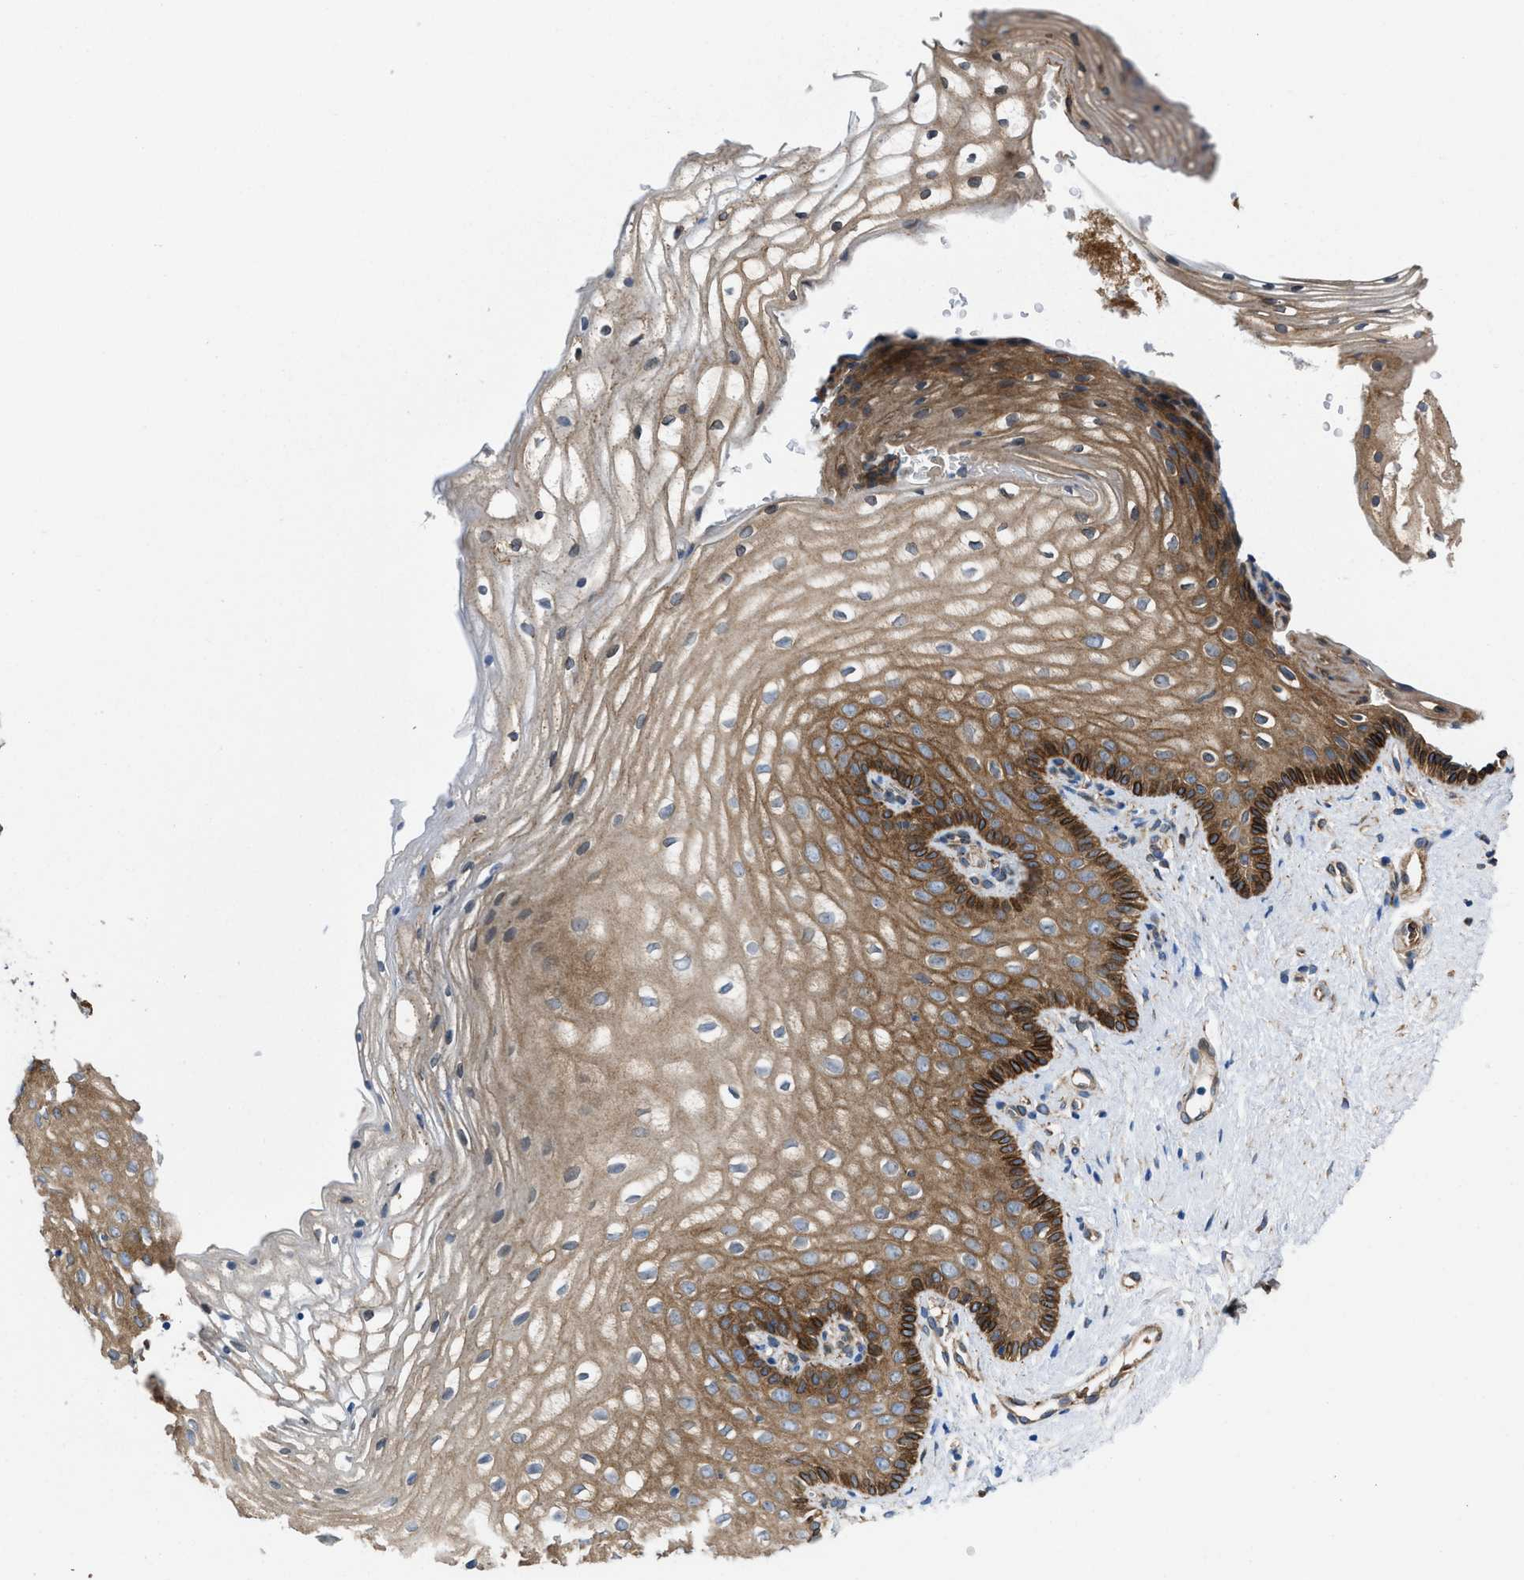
{"staining": {"intensity": "strong", "quantity": ">75%", "location": "cytoplasmic/membranous"}, "tissue": "vagina", "cell_type": "Squamous epithelial cells", "image_type": "normal", "snomed": [{"axis": "morphology", "description": "Normal tissue, NOS"}, {"axis": "topography", "description": "Vagina"}], "caption": "Immunohistochemical staining of normal human vagina reveals high levels of strong cytoplasmic/membranous staining in approximately >75% of squamous epithelial cells.", "gene": "ERLIN2", "patient": {"sex": "female", "age": 32}}